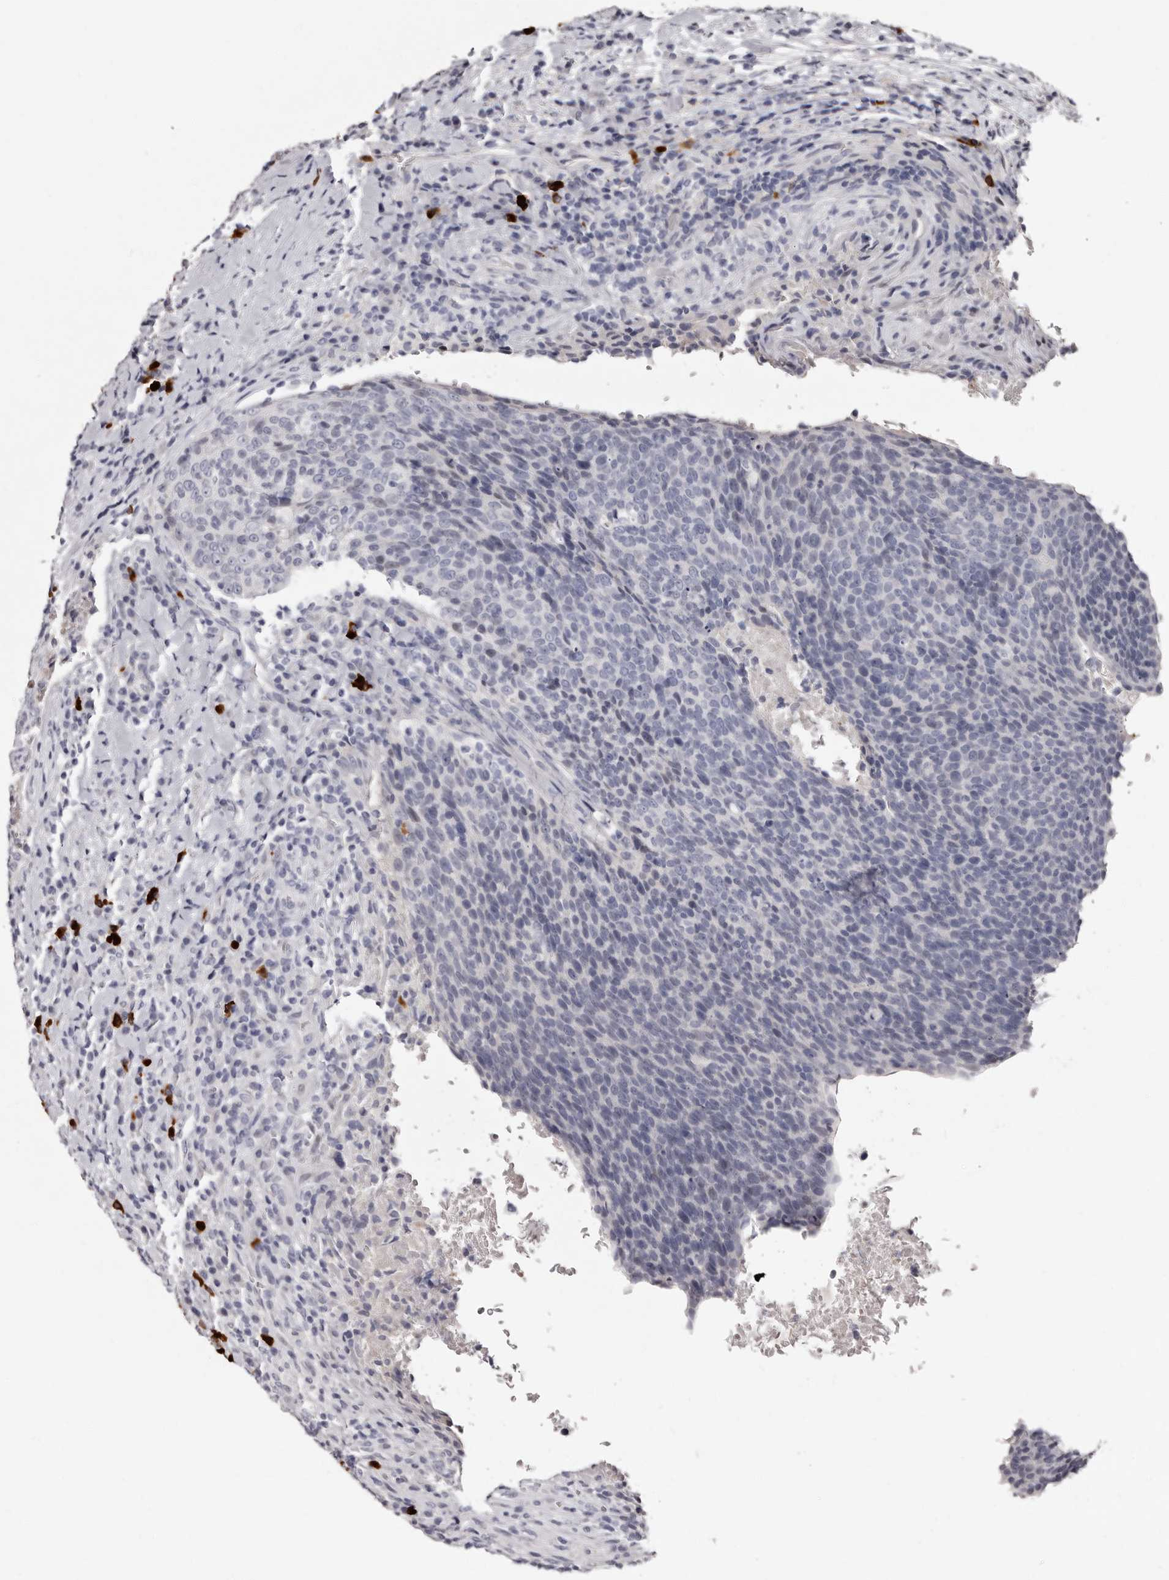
{"staining": {"intensity": "negative", "quantity": "none", "location": "none"}, "tissue": "head and neck cancer", "cell_type": "Tumor cells", "image_type": "cancer", "snomed": [{"axis": "morphology", "description": "Squamous cell carcinoma, NOS"}, {"axis": "morphology", "description": "Squamous cell carcinoma, metastatic, NOS"}, {"axis": "topography", "description": "Lymph node"}, {"axis": "topography", "description": "Head-Neck"}], "caption": "High magnification brightfield microscopy of squamous cell carcinoma (head and neck) stained with DAB (3,3'-diaminobenzidine) (brown) and counterstained with hematoxylin (blue): tumor cells show no significant expression. Nuclei are stained in blue.", "gene": "TBC1D22B", "patient": {"sex": "male", "age": 62}}